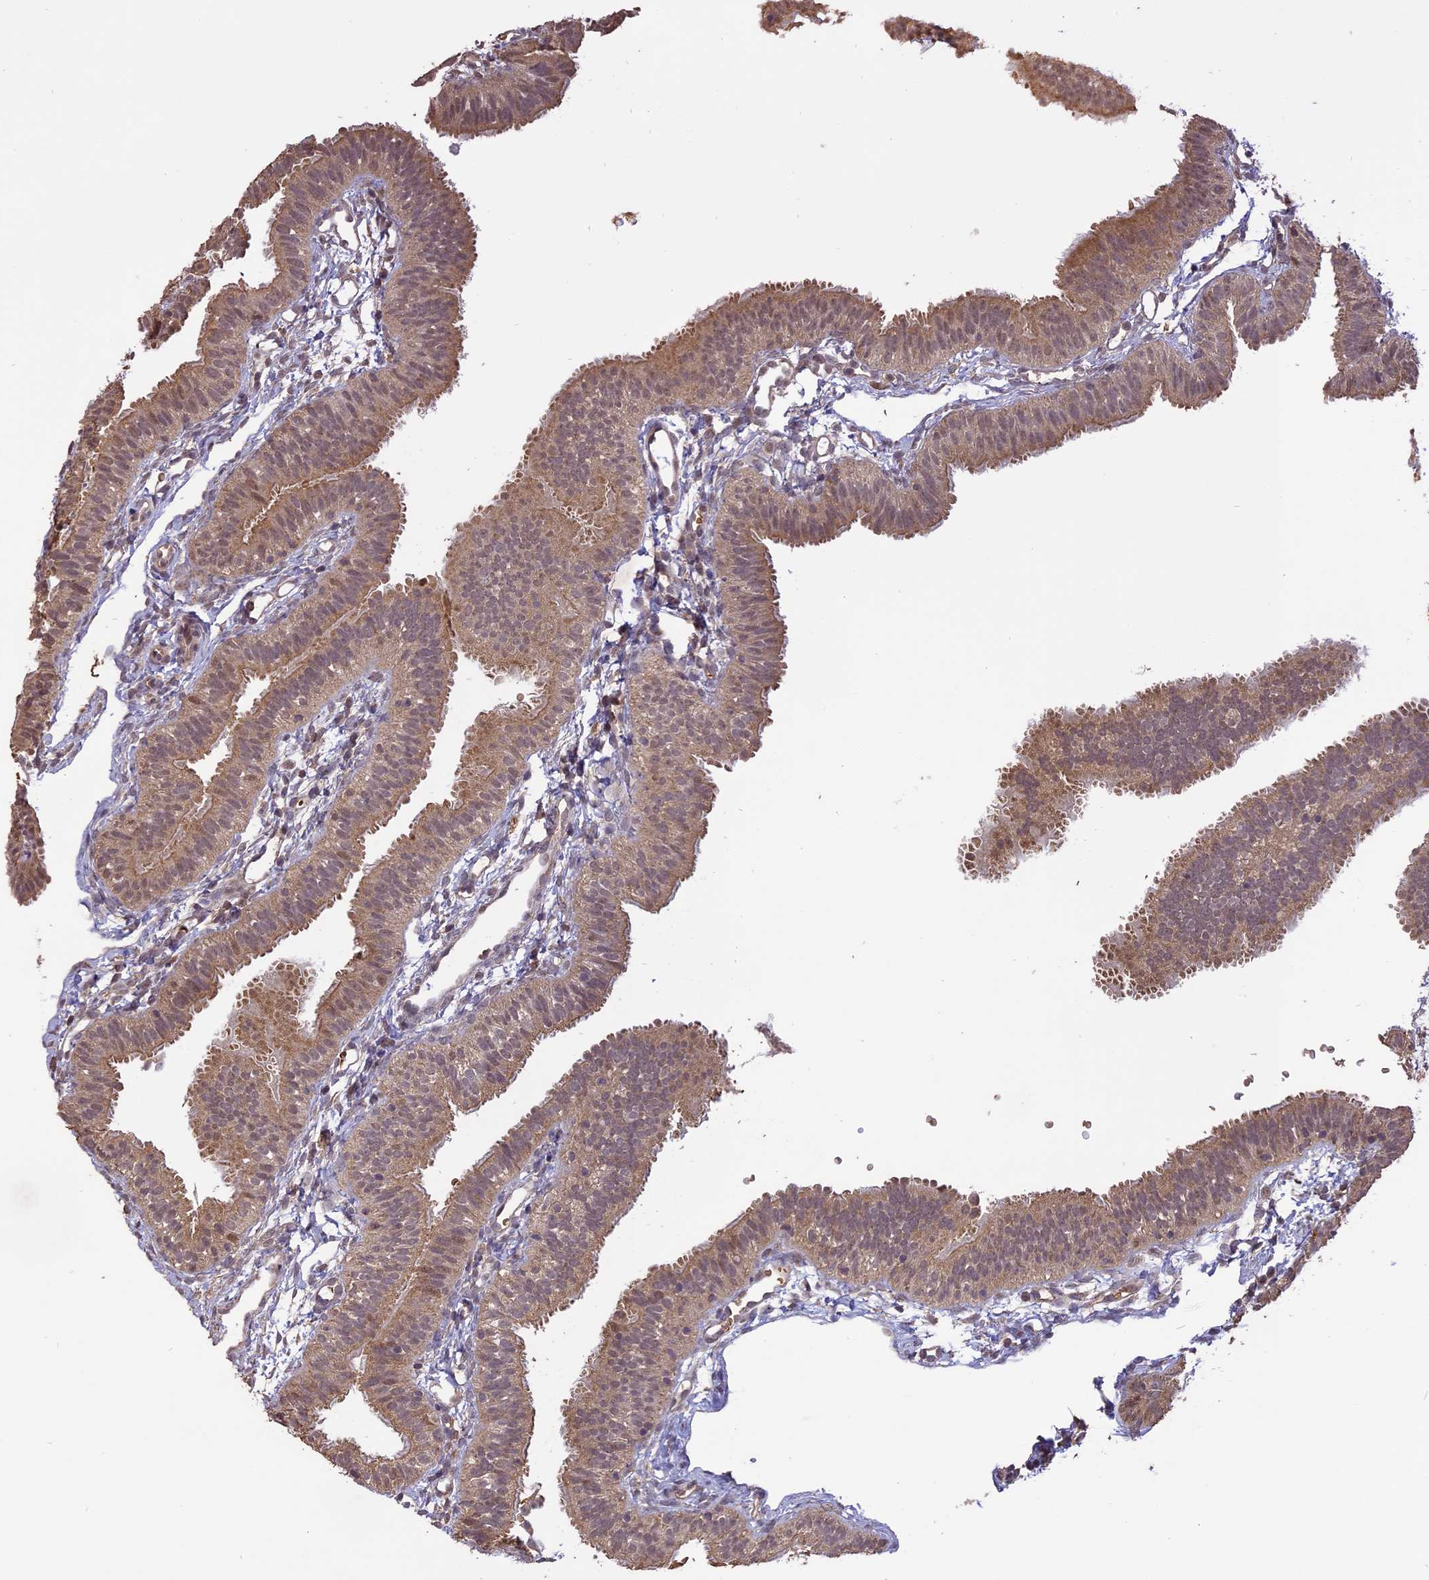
{"staining": {"intensity": "moderate", "quantity": "<25%", "location": "cytoplasmic/membranous"}, "tissue": "fallopian tube", "cell_type": "Glandular cells", "image_type": "normal", "snomed": [{"axis": "morphology", "description": "Normal tissue, NOS"}, {"axis": "topography", "description": "Fallopian tube"}], "caption": "Benign fallopian tube was stained to show a protein in brown. There is low levels of moderate cytoplasmic/membranous expression in approximately <25% of glandular cells. (Brightfield microscopy of DAB IHC at high magnification).", "gene": "TIGD7", "patient": {"sex": "female", "age": 35}}